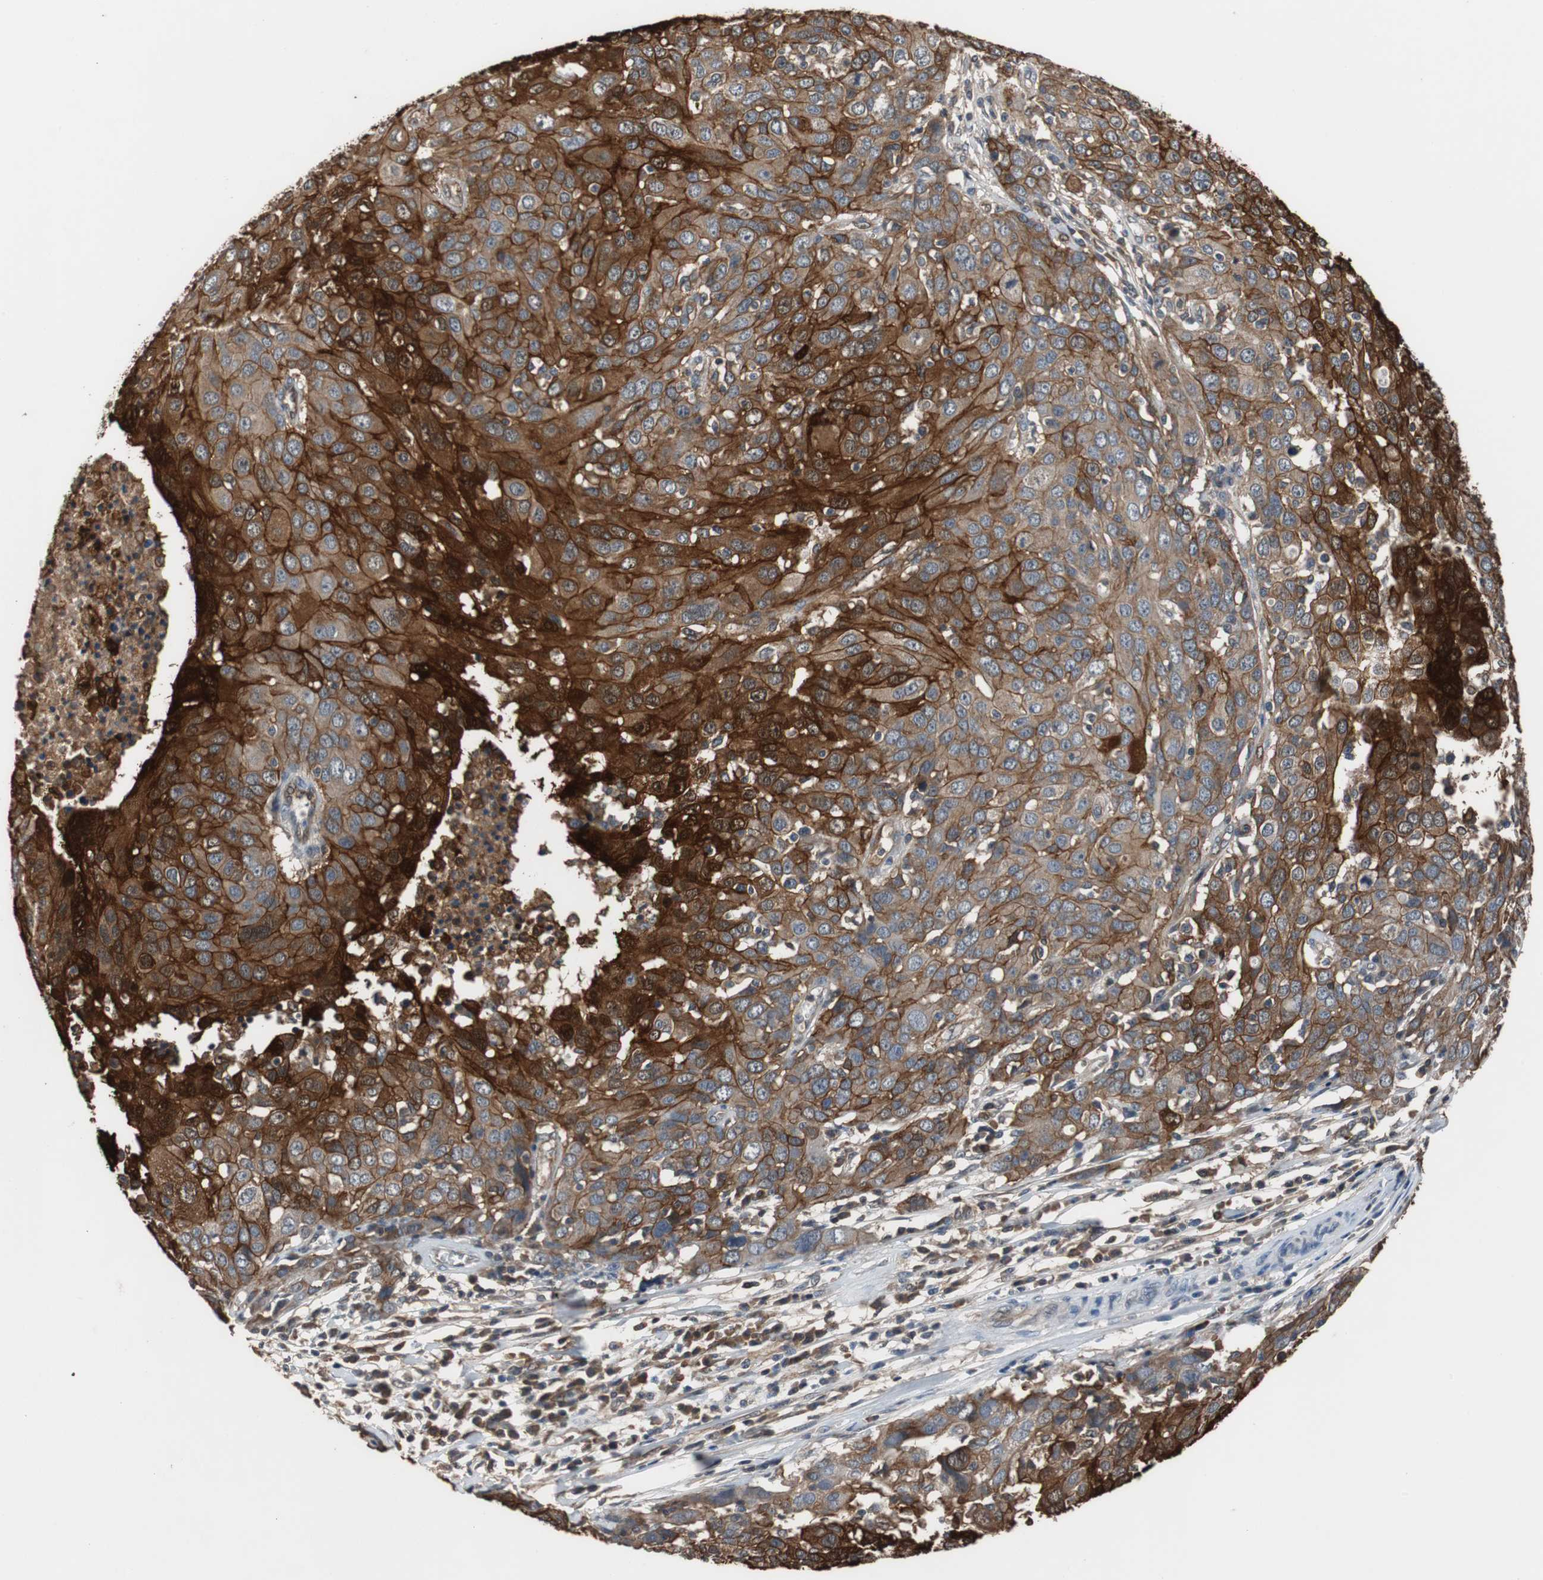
{"staining": {"intensity": "strong", "quantity": ">75%", "location": "cytoplasmic/membranous,nuclear"}, "tissue": "ovarian cancer", "cell_type": "Tumor cells", "image_type": "cancer", "snomed": [{"axis": "morphology", "description": "Carcinoma, endometroid"}, {"axis": "topography", "description": "Ovary"}], "caption": "The photomicrograph demonstrates a brown stain indicating the presence of a protein in the cytoplasmic/membranous and nuclear of tumor cells in ovarian cancer (endometroid carcinoma).", "gene": "NDRG1", "patient": {"sex": "female", "age": 50}}